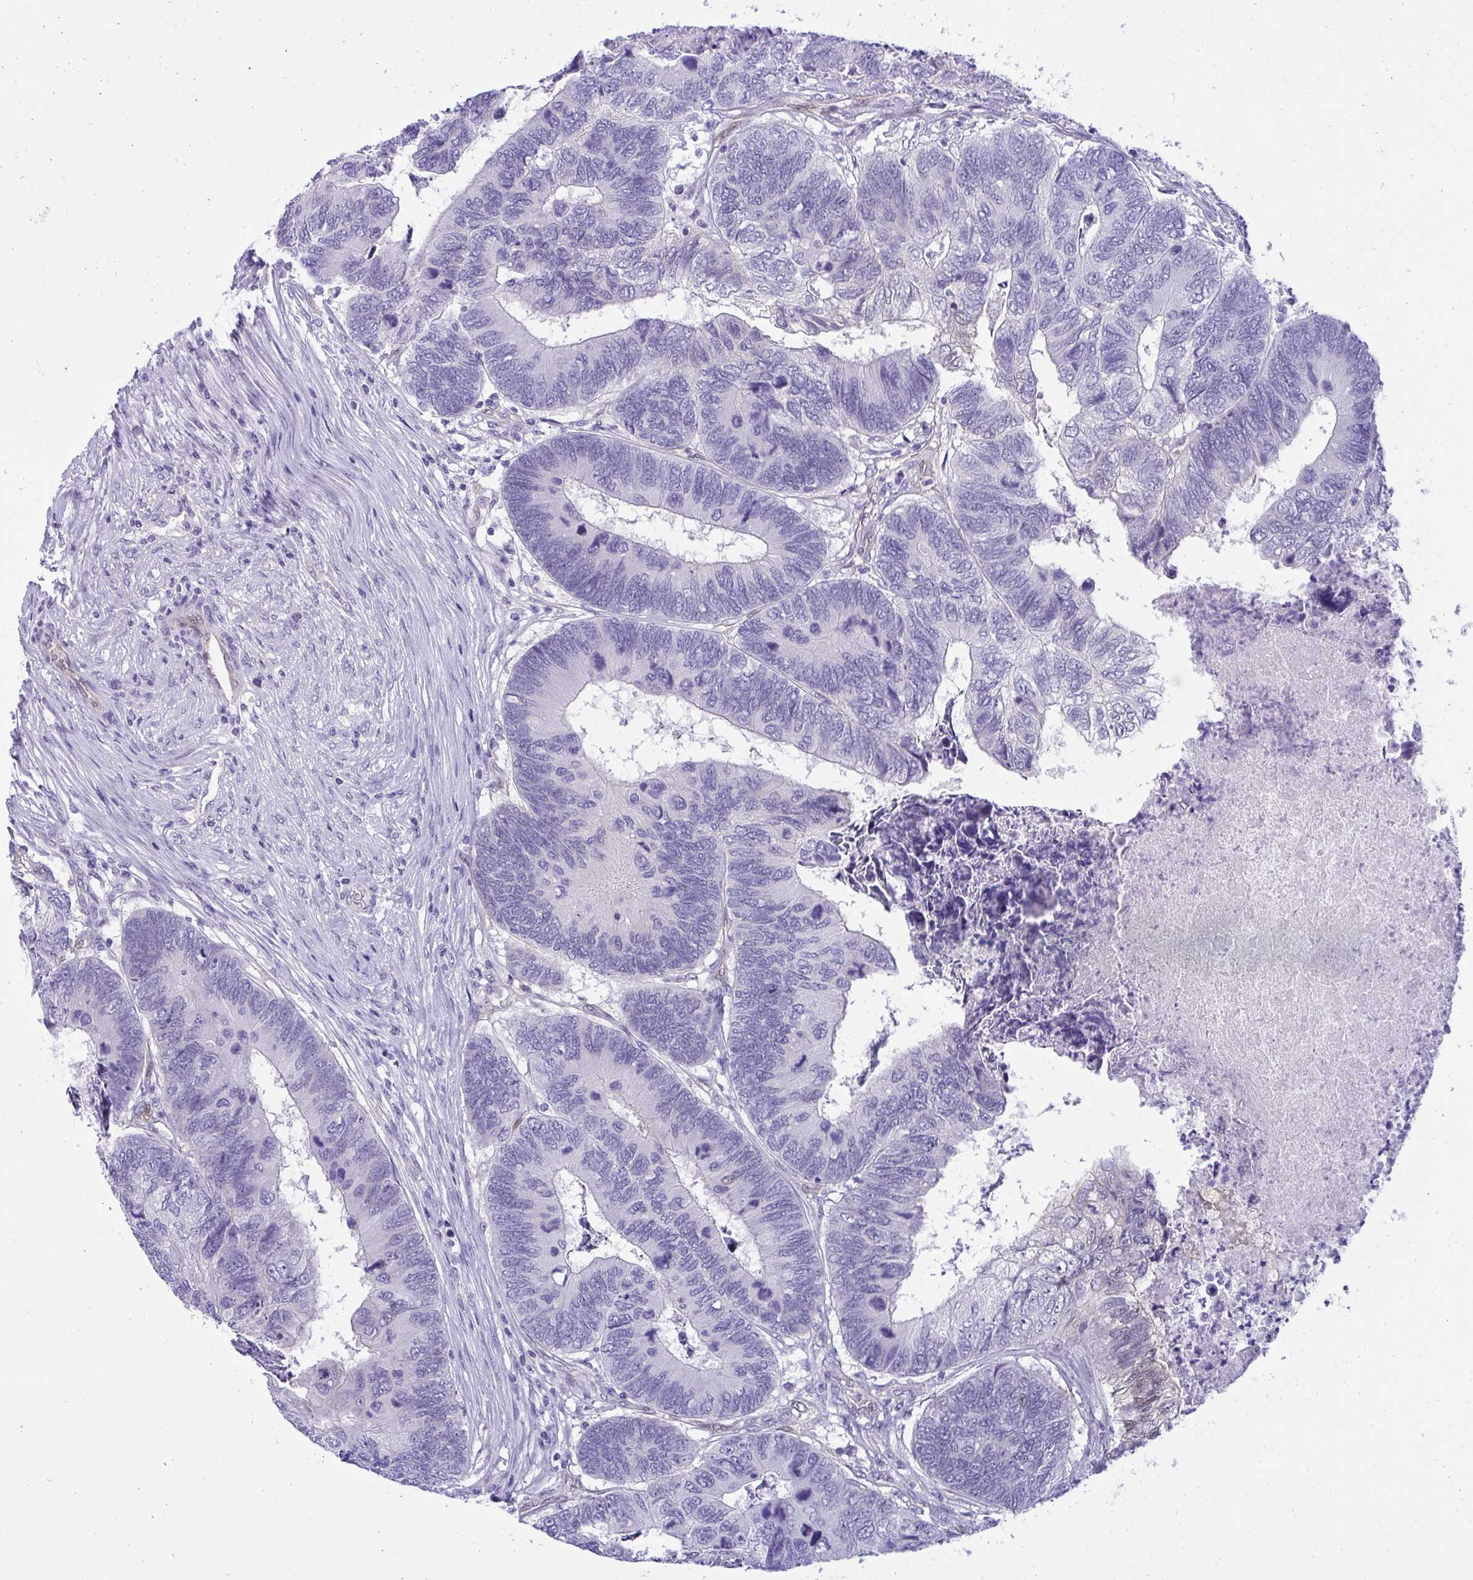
{"staining": {"intensity": "negative", "quantity": "none", "location": "none"}, "tissue": "colorectal cancer", "cell_type": "Tumor cells", "image_type": "cancer", "snomed": [{"axis": "morphology", "description": "Adenocarcinoma, NOS"}, {"axis": "topography", "description": "Colon"}], "caption": "Histopathology image shows no significant protein positivity in tumor cells of colorectal cancer.", "gene": "PGM2L1", "patient": {"sex": "female", "age": 67}}